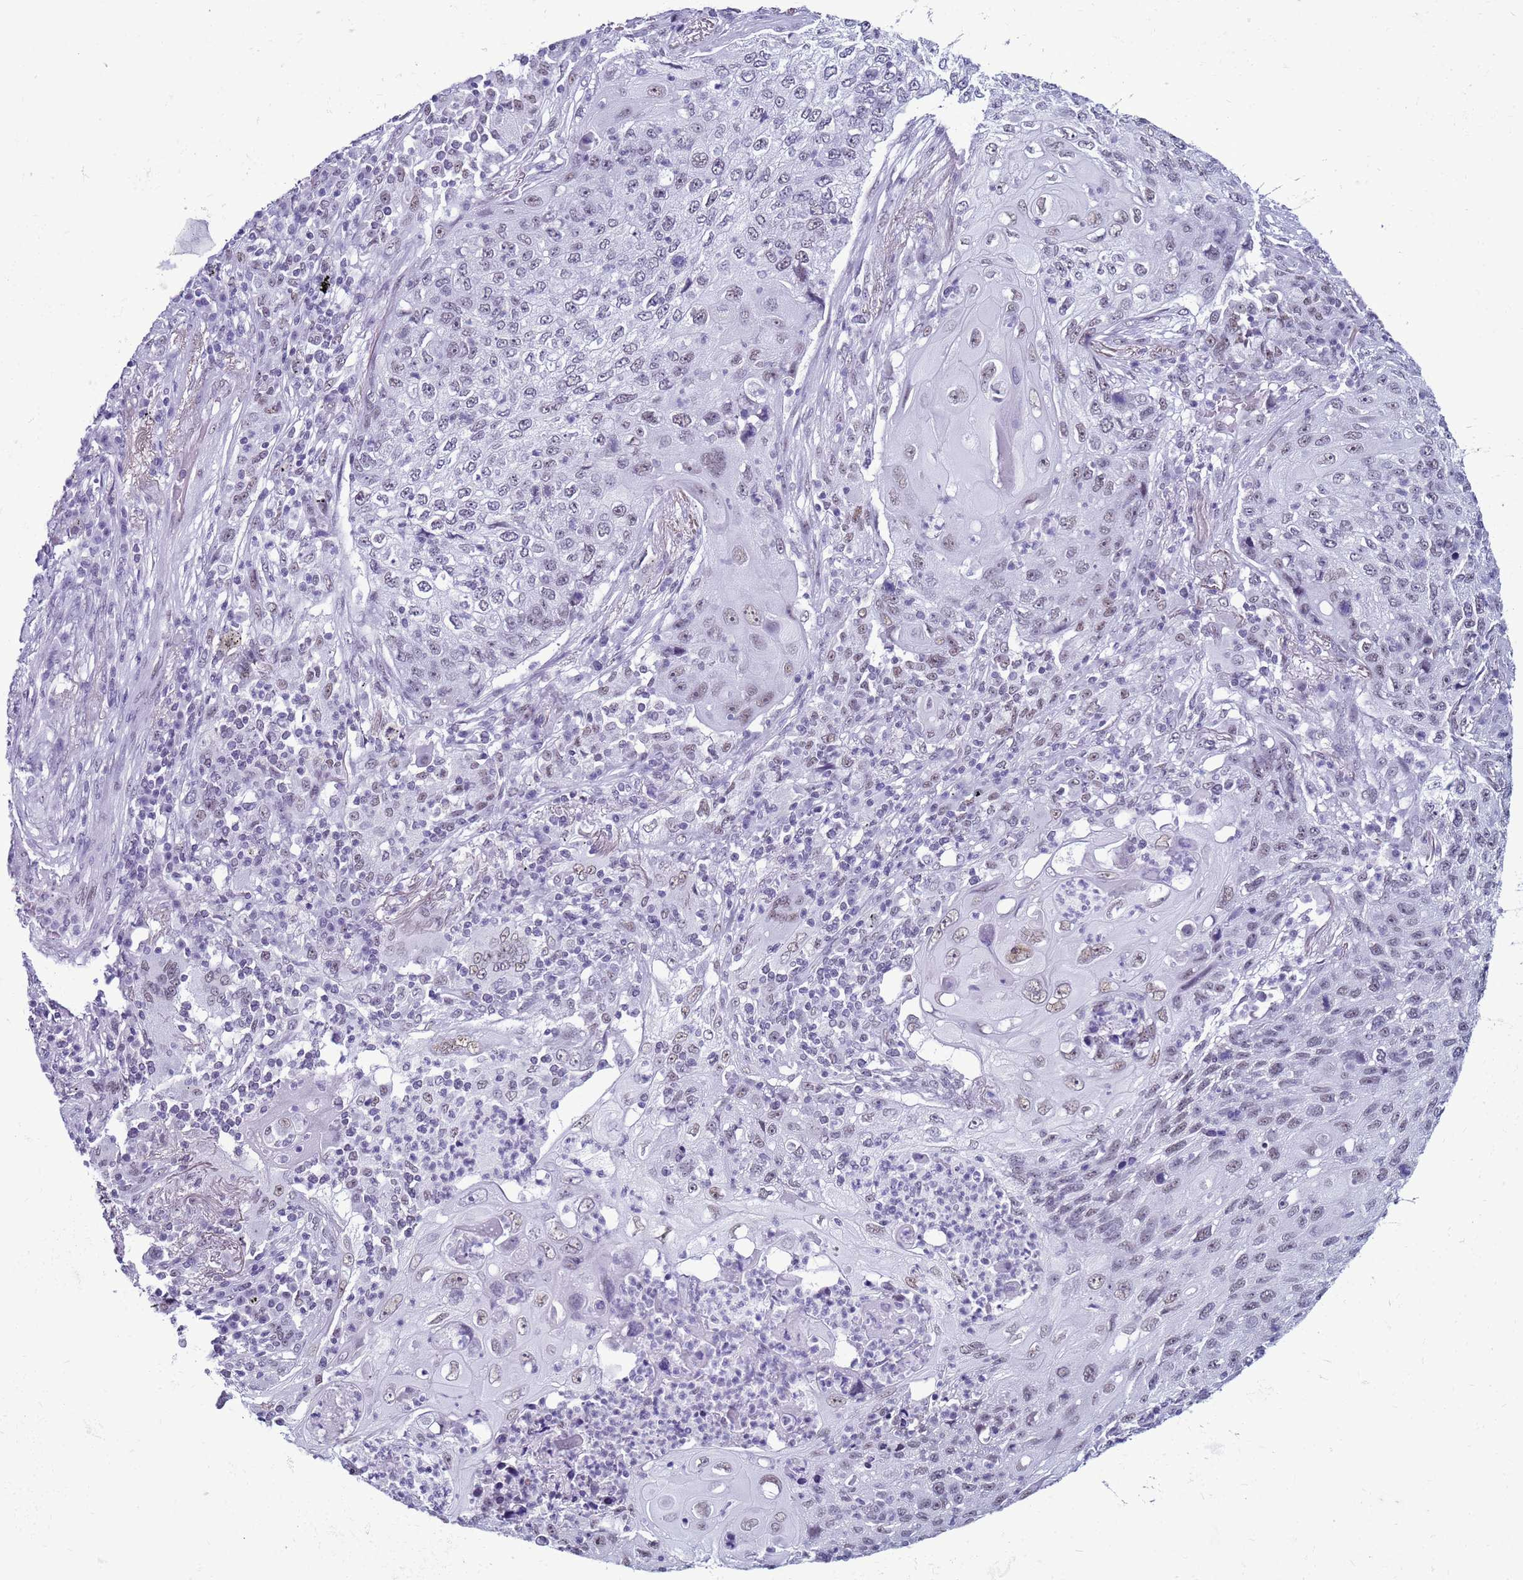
{"staining": {"intensity": "weak", "quantity": "25%-75%", "location": "nuclear"}, "tissue": "lung cancer", "cell_type": "Tumor cells", "image_type": "cancer", "snomed": [{"axis": "morphology", "description": "Squamous cell carcinoma, NOS"}, {"axis": "topography", "description": "Lung"}], "caption": "Immunohistochemistry (IHC) photomicrograph of neoplastic tissue: human lung squamous cell carcinoma stained using immunohistochemistry reveals low levels of weak protein expression localized specifically in the nuclear of tumor cells, appearing as a nuclear brown color.", "gene": "DHX15", "patient": {"sex": "female", "age": 63}}